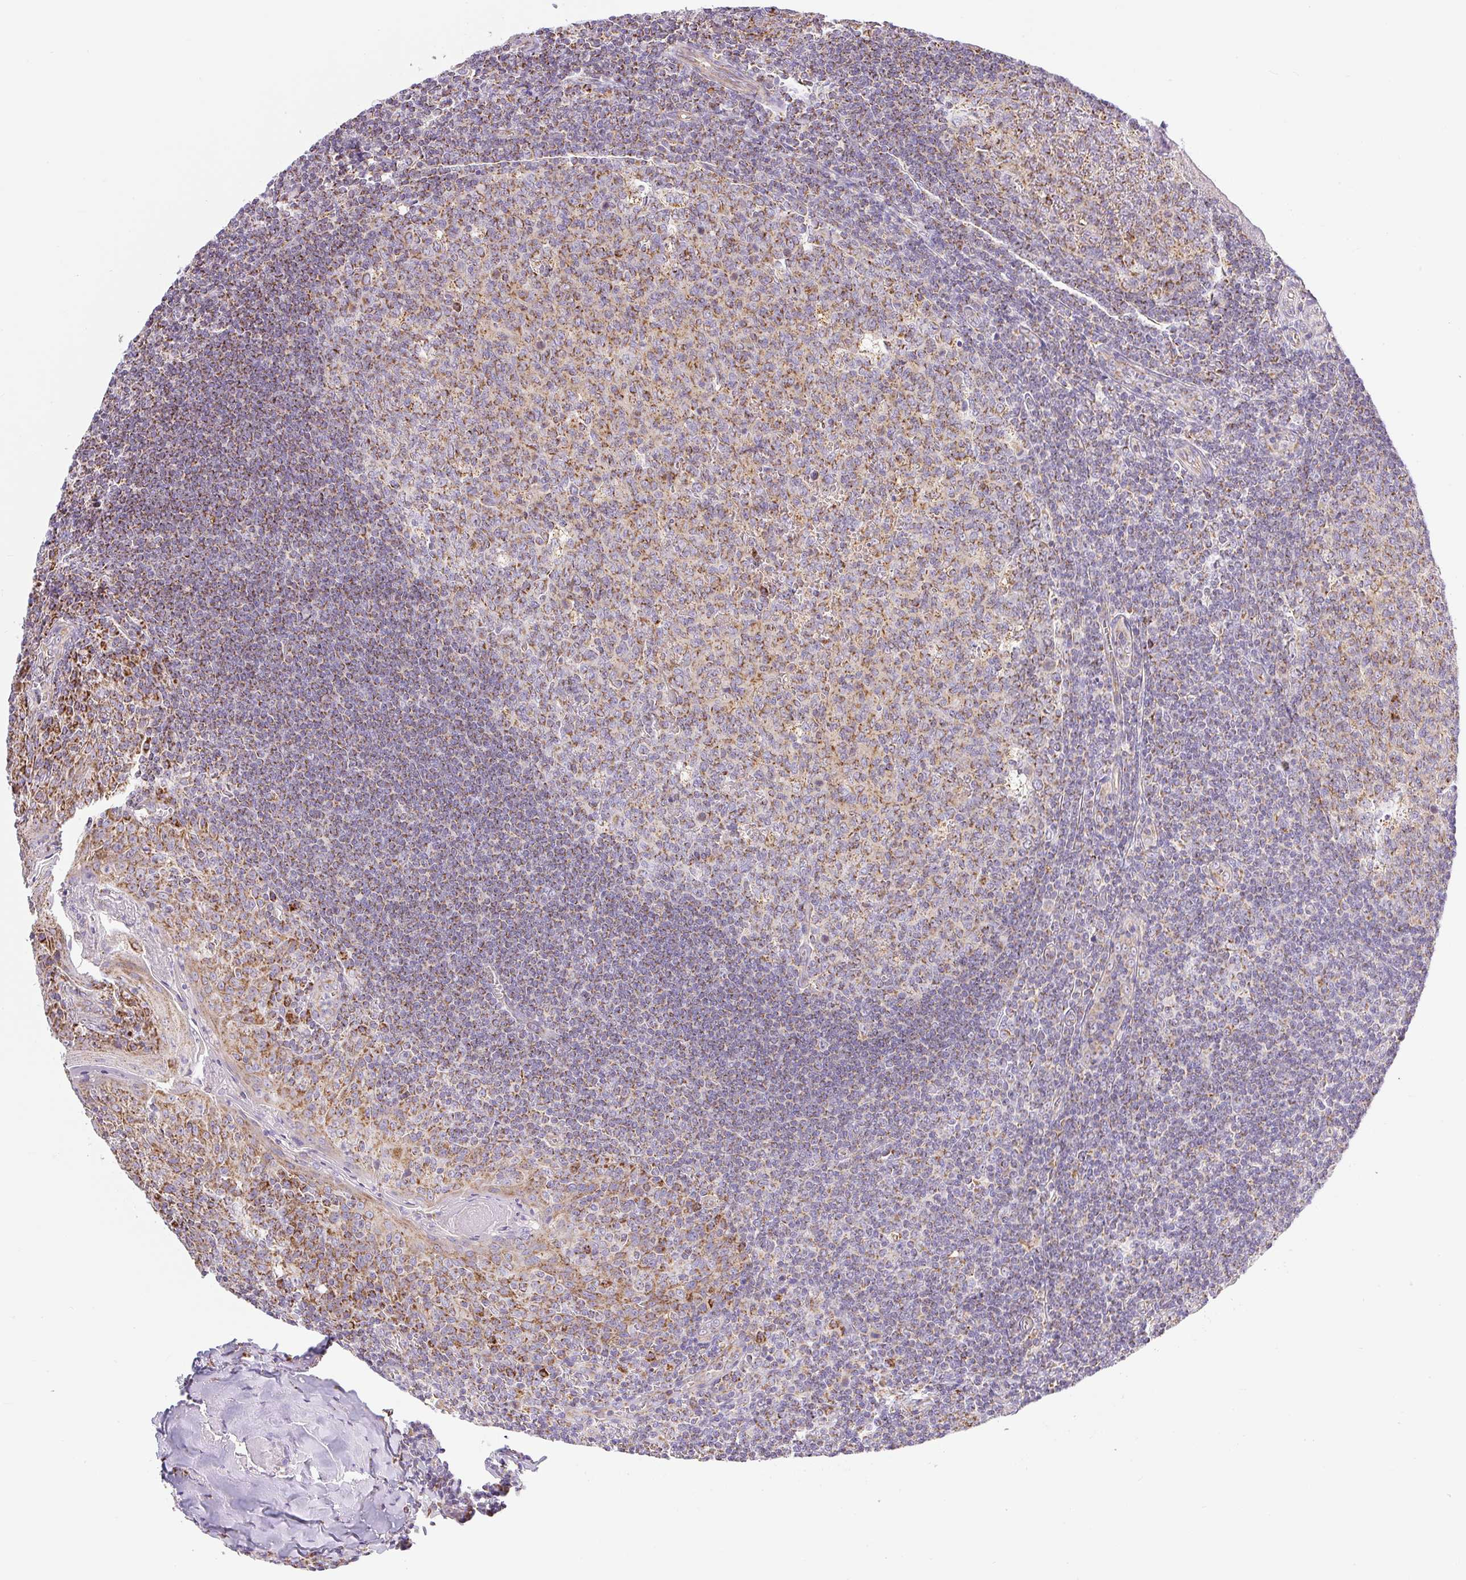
{"staining": {"intensity": "moderate", "quantity": ">75%", "location": "cytoplasmic/membranous"}, "tissue": "tonsil", "cell_type": "Germinal center cells", "image_type": "normal", "snomed": [{"axis": "morphology", "description": "Normal tissue, NOS"}, {"axis": "topography", "description": "Tonsil"}], "caption": "Immunohistochemical staining of normal tonsil exhibits medium levels of moderate cytoplasmic/membranous expression in about >75% of germinal center cells. The staining is performed using DAB (3,3'-diaminobenzidine) brown chromogen to label protein expression. The nuclei are counter-stained blue using hematoxylin.", "gene": "DAAM2", "patient": {"sex": "male", "age": 27}}